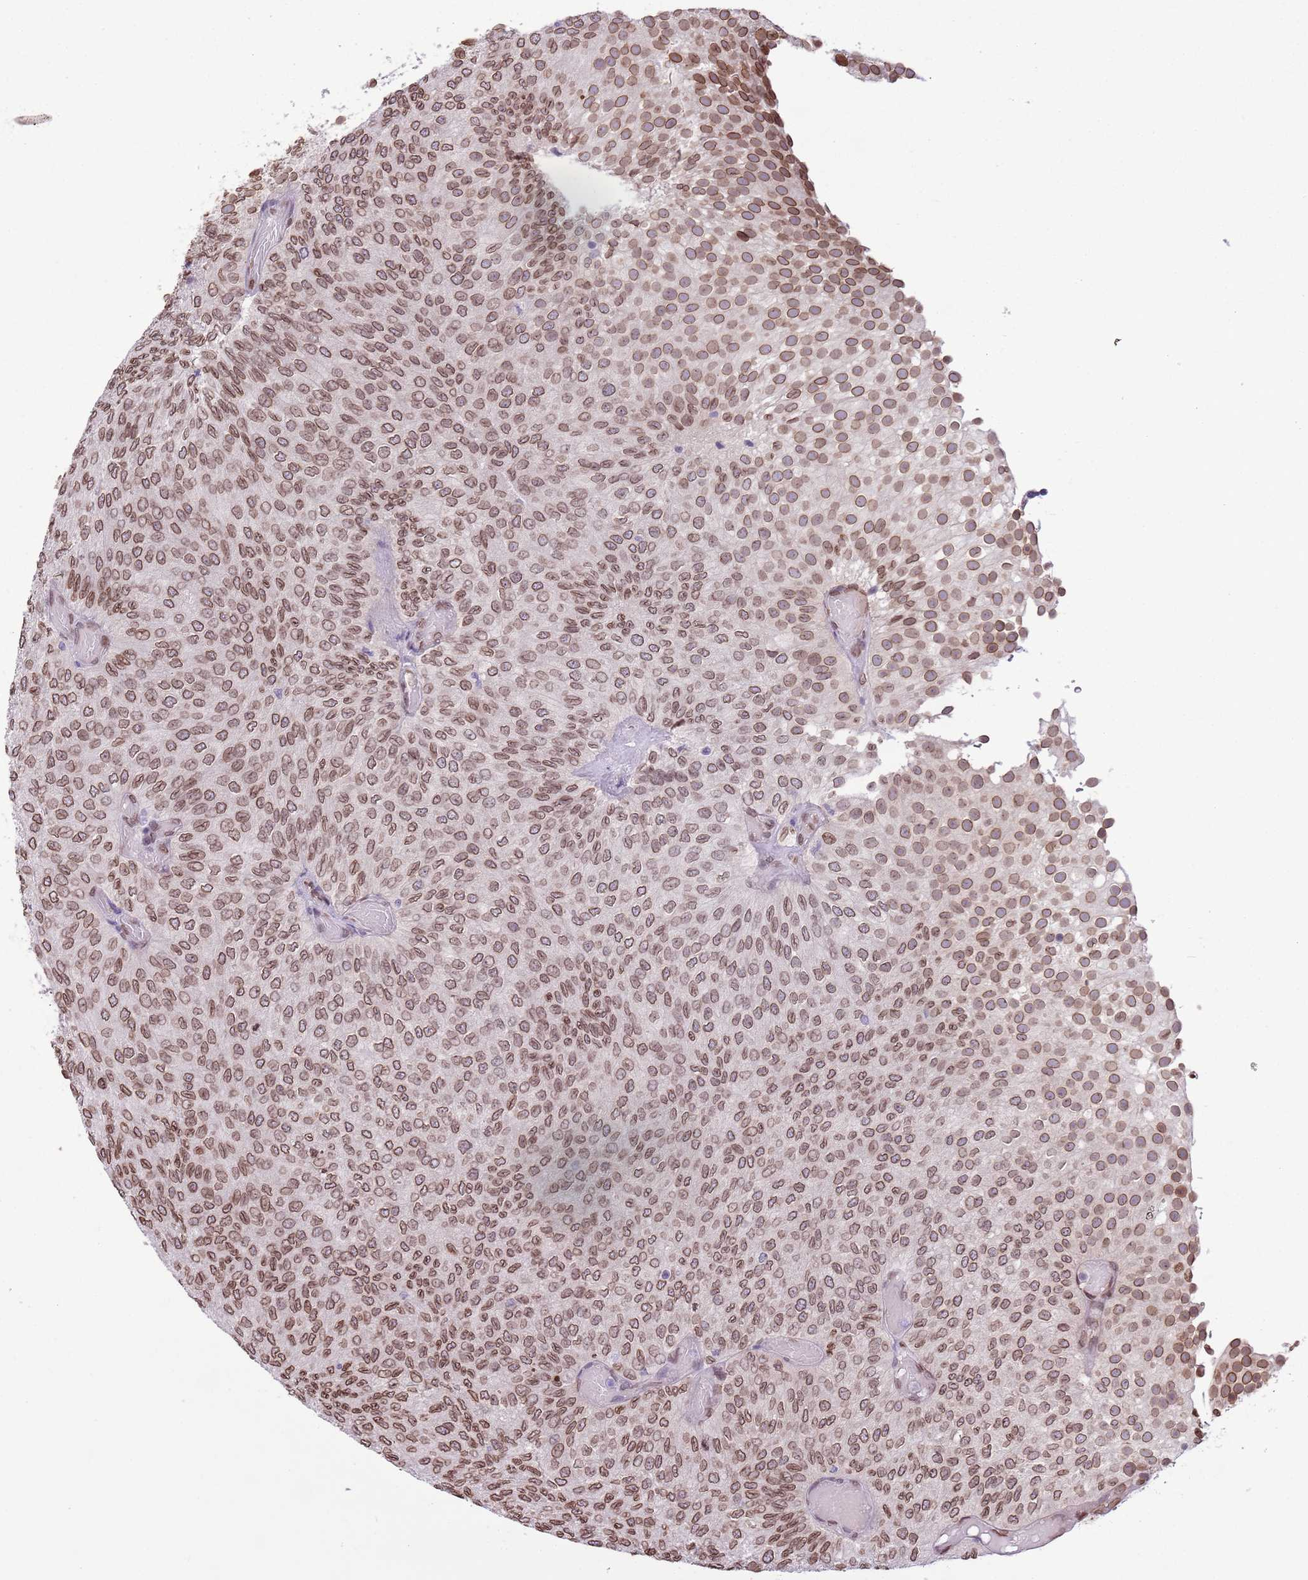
{"staining": {"intensity": "moderate", "quantity": ">75%", "location": "cytoplasmic/membranous,nuclear"}, "tissue": "urothelial cancer", "cell_type": "Tumor cells", "image_type": "cancer", "snomed": [{"axis": "morphology", "description": "Urothelial carcinoma, Low grade"}, {"axis": "topography", "description": "Urinary bladder"}], "caption": "A high-resolution micrograph shows immunohistochemistry (IHC) staining of low-grade urothelial carcinoma, which displays moderate cytoplasmic/membranous and nuclear staining in approximately >75% of tumor cells. (DAB IHC, brown staining for protein, blue staining for nuclei).", "gene": "ZGLP1", "patient": {"sex": "male", "age": 78}}